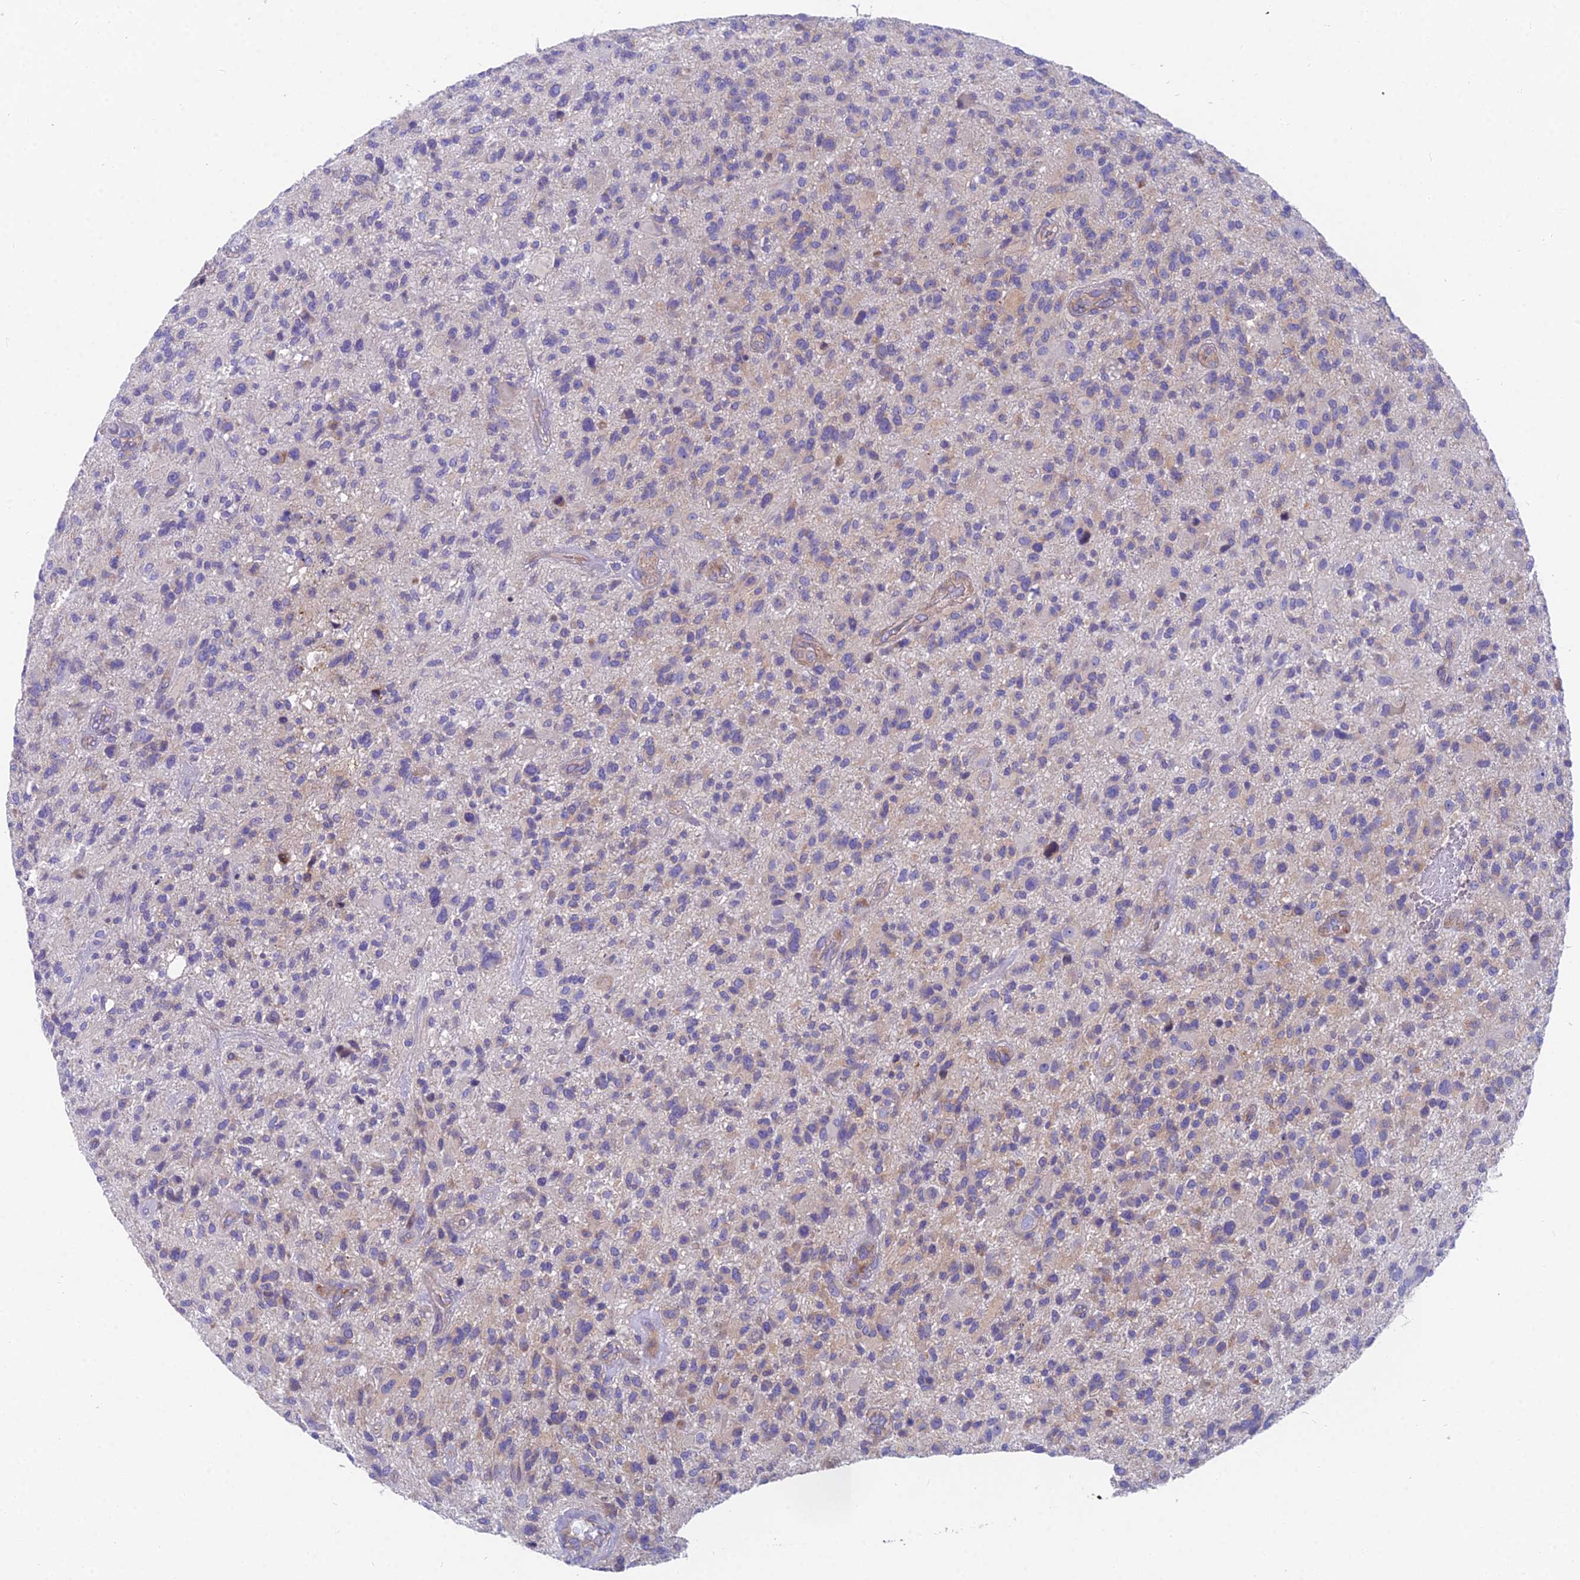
{"staining": {"intensity": "weak", "quantity": "<25%", "location": "cytoplasmic/membranous"}, "tissue": "glioma", "cell_type": "Tumor cells", "image_type": "cancer", "snomed": [{"axis": "morphology", "description": "Glioma, malignant, High grade"}, {"axis": "topography", "description": "Brain"}], "caption": "The immunohistochemistry (IHC) image has no significant staining in tumor cells of glioma tissue.", "gene": "MVB12A", "patient": {"sex": "male", "age": 47}}